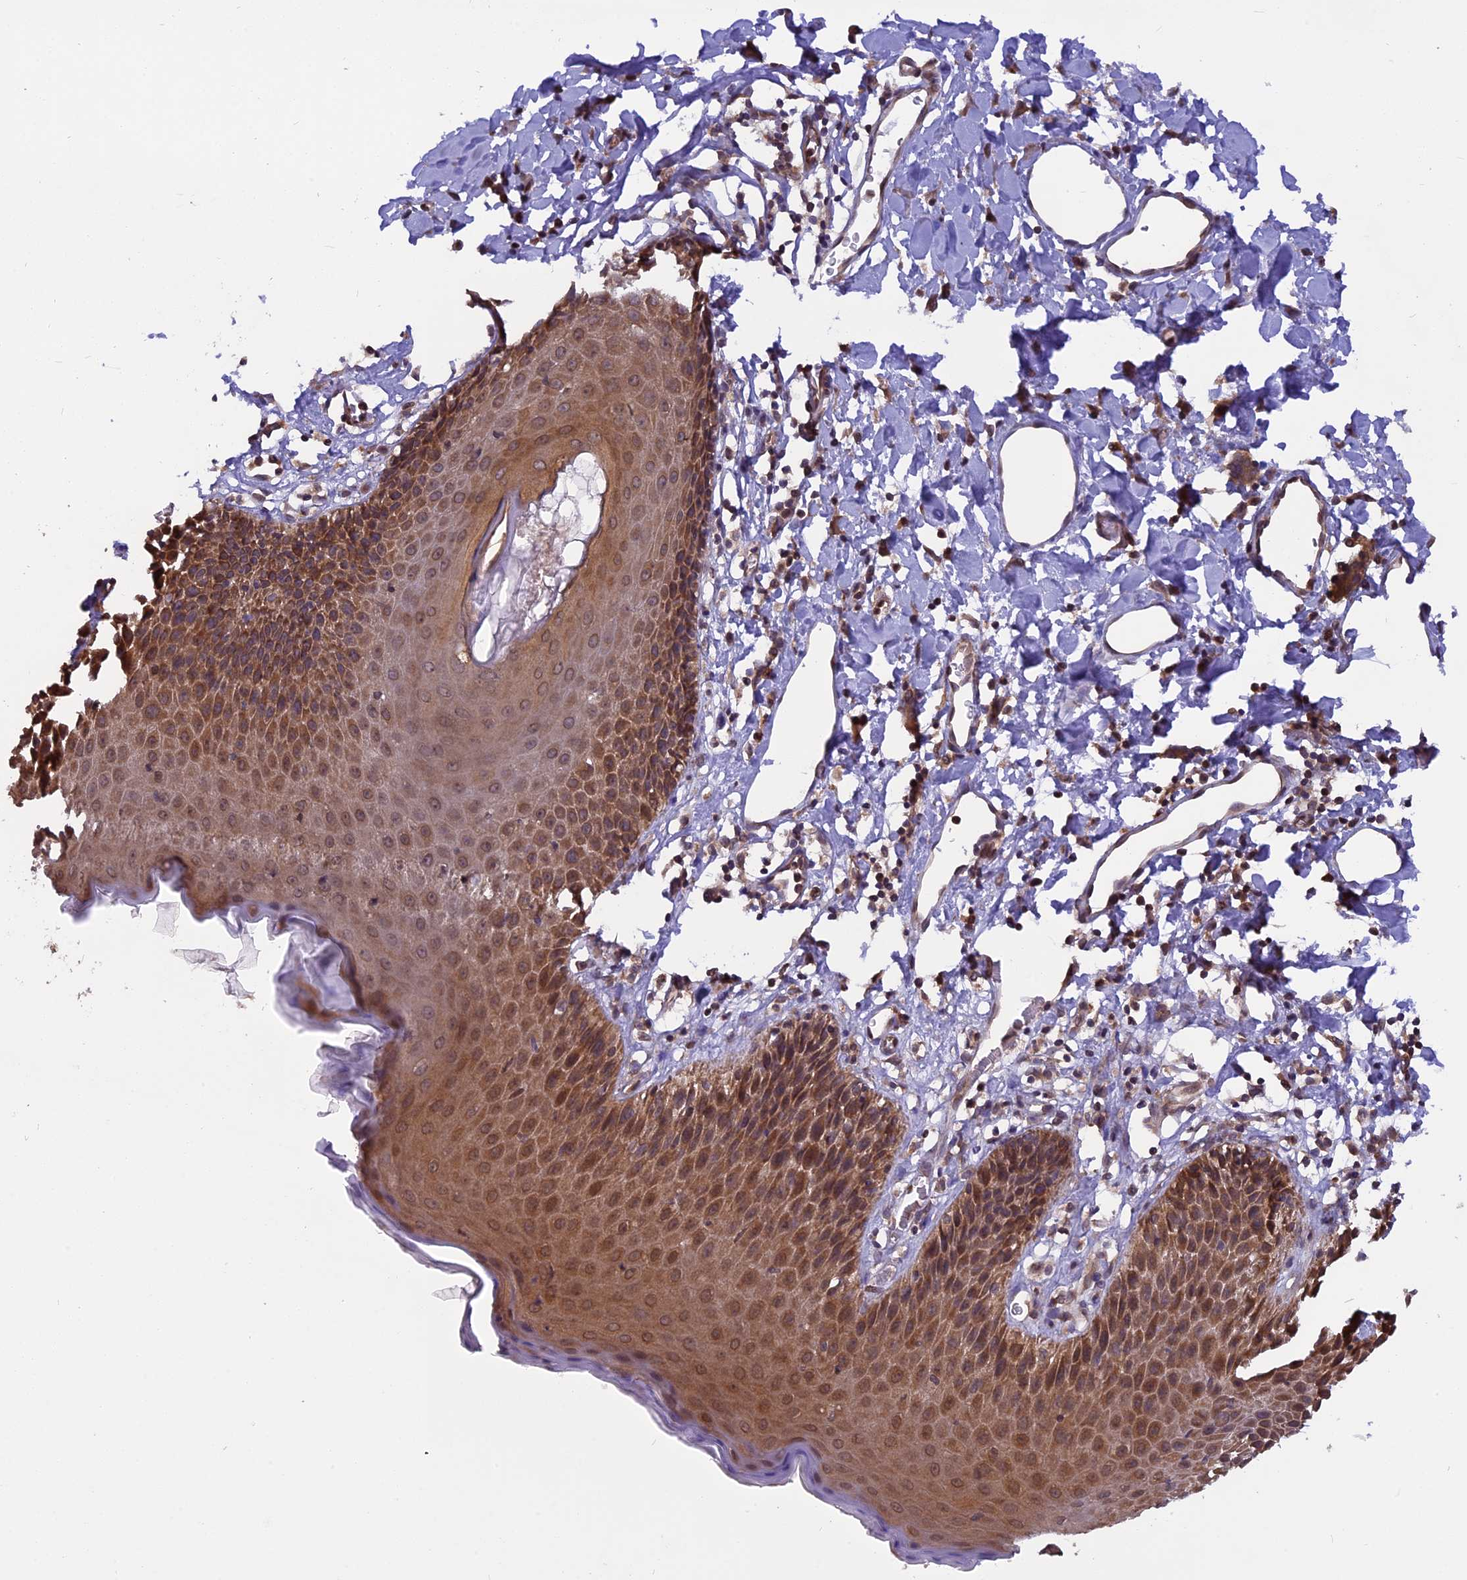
{"staining": {"intensity": "strong", "quantity": ">75%", "location": "cytoplasmic/membranous,nuclear"}, "tissue": "skin", "cell_type": "Epidermal cells", "image_type": "normal", "snomed": [{"axis": "morphology", "description": "Normal tissue, NOS"}, {"axis": "topography", "description": "Vulva"}], "caption": "IHC (DAB) staining of normal skin displays strong cytoplasmic/membranous,nuclear protein staining in approximately >75% of epidermal cells.", "gene": "CHMP2A", "patient": {"sex": "female", "age": 68}}